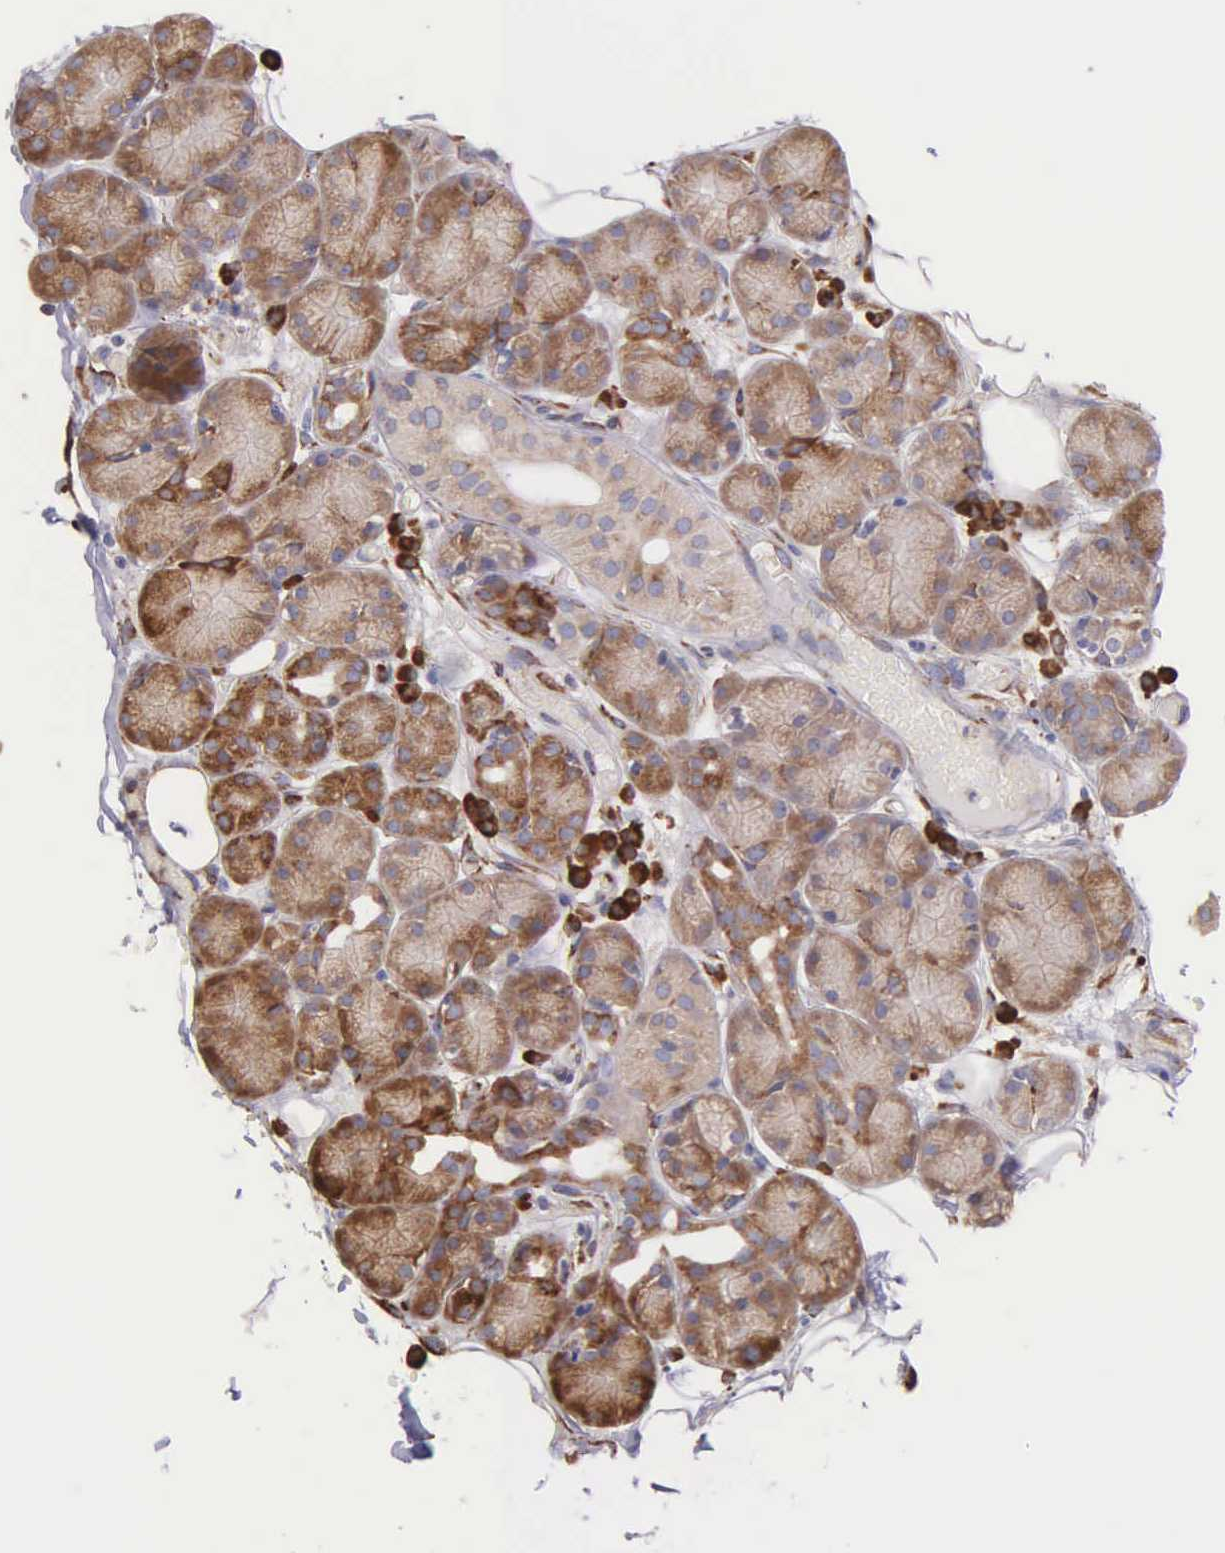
{"staining": {"intensity": "weak", "quantity": ">75%", "location": "cytoplasmic/membranous"}, "tissue": "salivary gland", "cell_type": "Glandular cells", "image_type": "normal", "snomed": [{"axis": "morphology", "description": "Normal tissue, NOS"}, {"axis": "topography", "description": "Salivary gland"}], "caption": "Approximately >75% of glandular cells in normal human salivary gland display weak cytoplasmic/membranous protein positivity as visualized by brown immunohistochemical staining.", "gene": "CKAP4", "patient": {"sex": "male", "age": 54}}